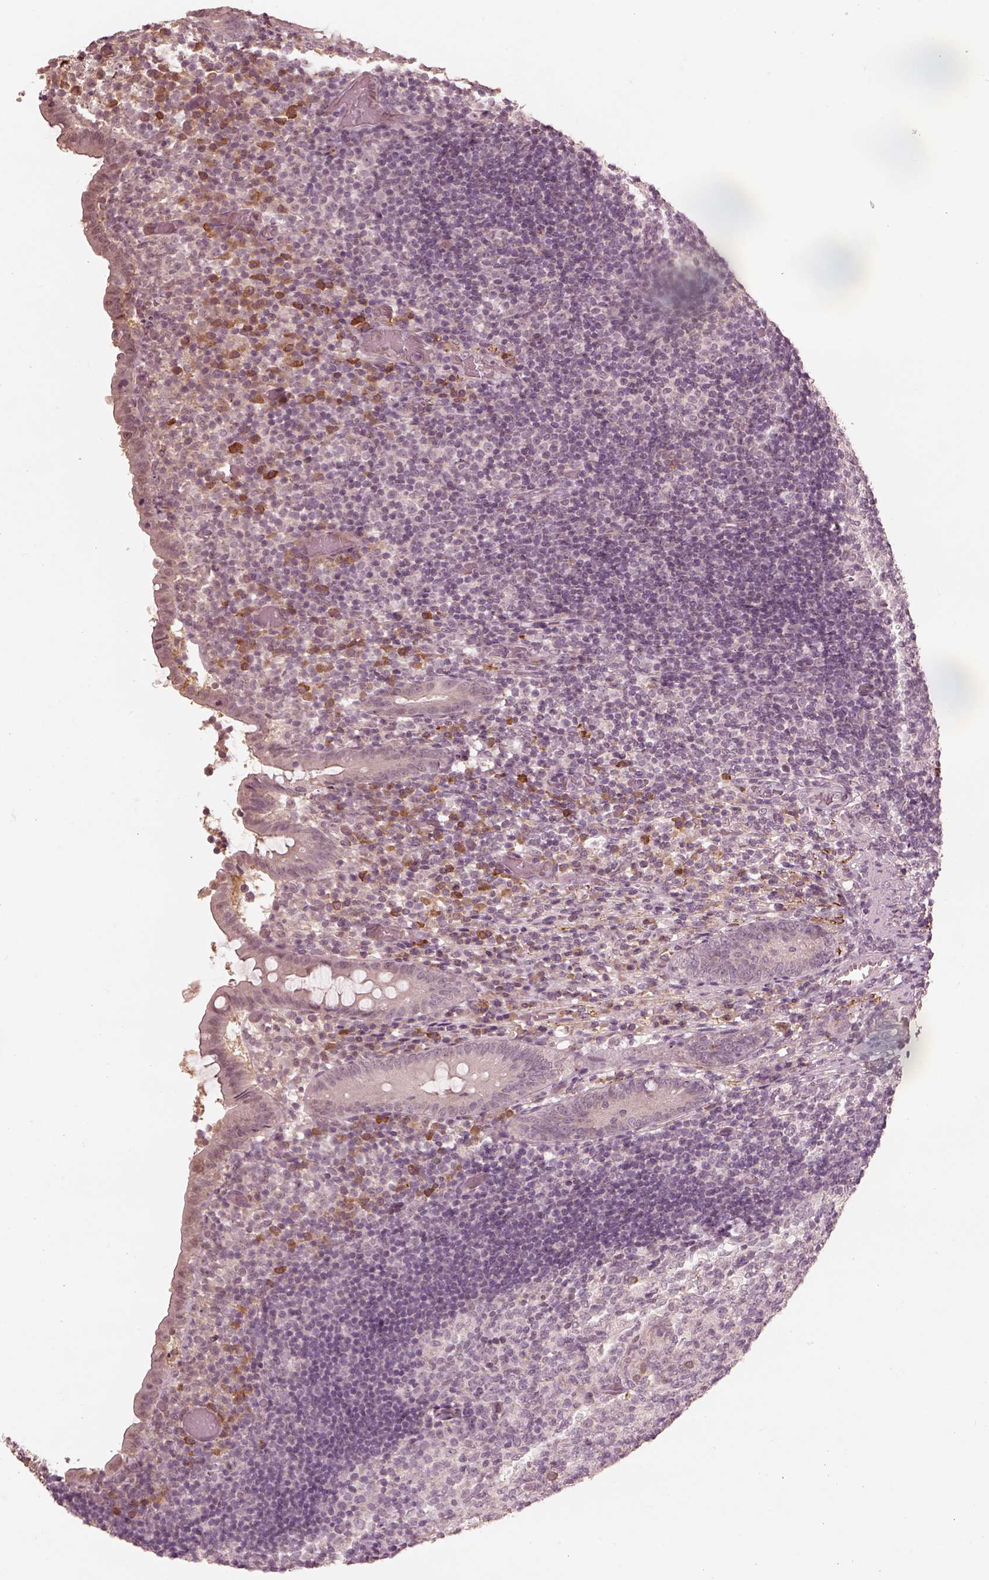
{"staining": {"intensity": "negative", "quantity": "none", "location": "none"}, "tissue": "appendix", "cell_type": "Glandular cells", "image_type": "normal", "snomed": [{"axis": "morphology", "description": "Normal tissue, NOS"}, {"axis": "topography", "description": "Appendix"}], "caption": "IHC of unremarkable human appendix exhibits no expression in glandular cells.", "gene": "CALR3", "patient": {"sex": "female", "age": 32}}